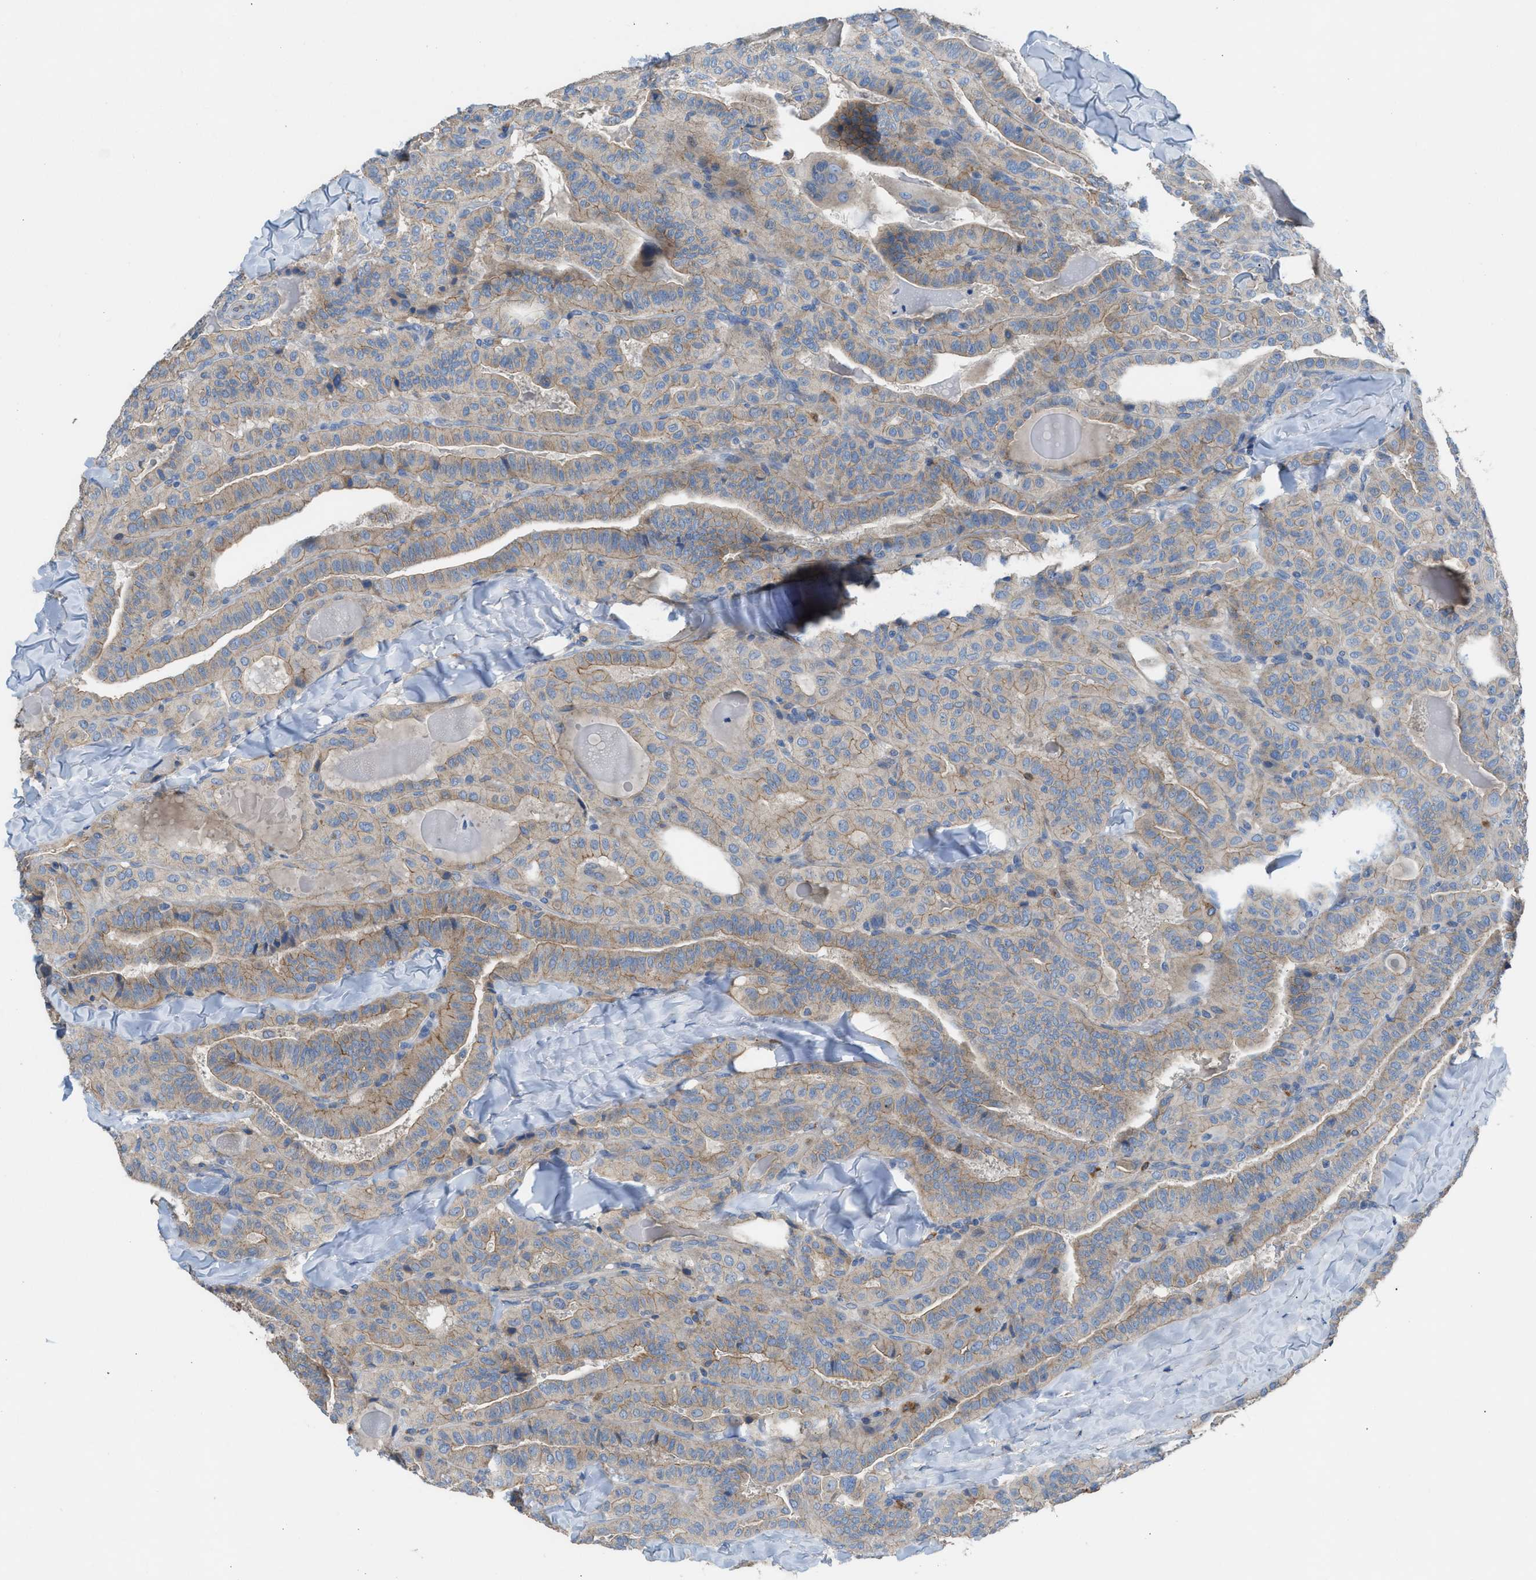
{"staining": {"intensity": "weak", "quantity": "25%-75%", "location": "cytoplasmic/membranous"}, "tissue": "thyroid cancer", "cell_type": "Tumor cells", "image_type": "cancer", "snomed": [{"axis": "morphology", "description": "Papillary adenocarcinoma, NOS"}, {"axis": "topography", "description": "Thyroid gland"}], "caption": "High-magnification brightfield microscopy of thyroid cancer (papillary adenocarcinoma) stained with DAB (brown) and counterstained with hematoxylin (blue). tumor cells exhibit weak cytoplasmic/membranous staining is seen in about25%-75% of cells.", "gene": "AOAH", "patient": {"sex": "male", "age": 77}}